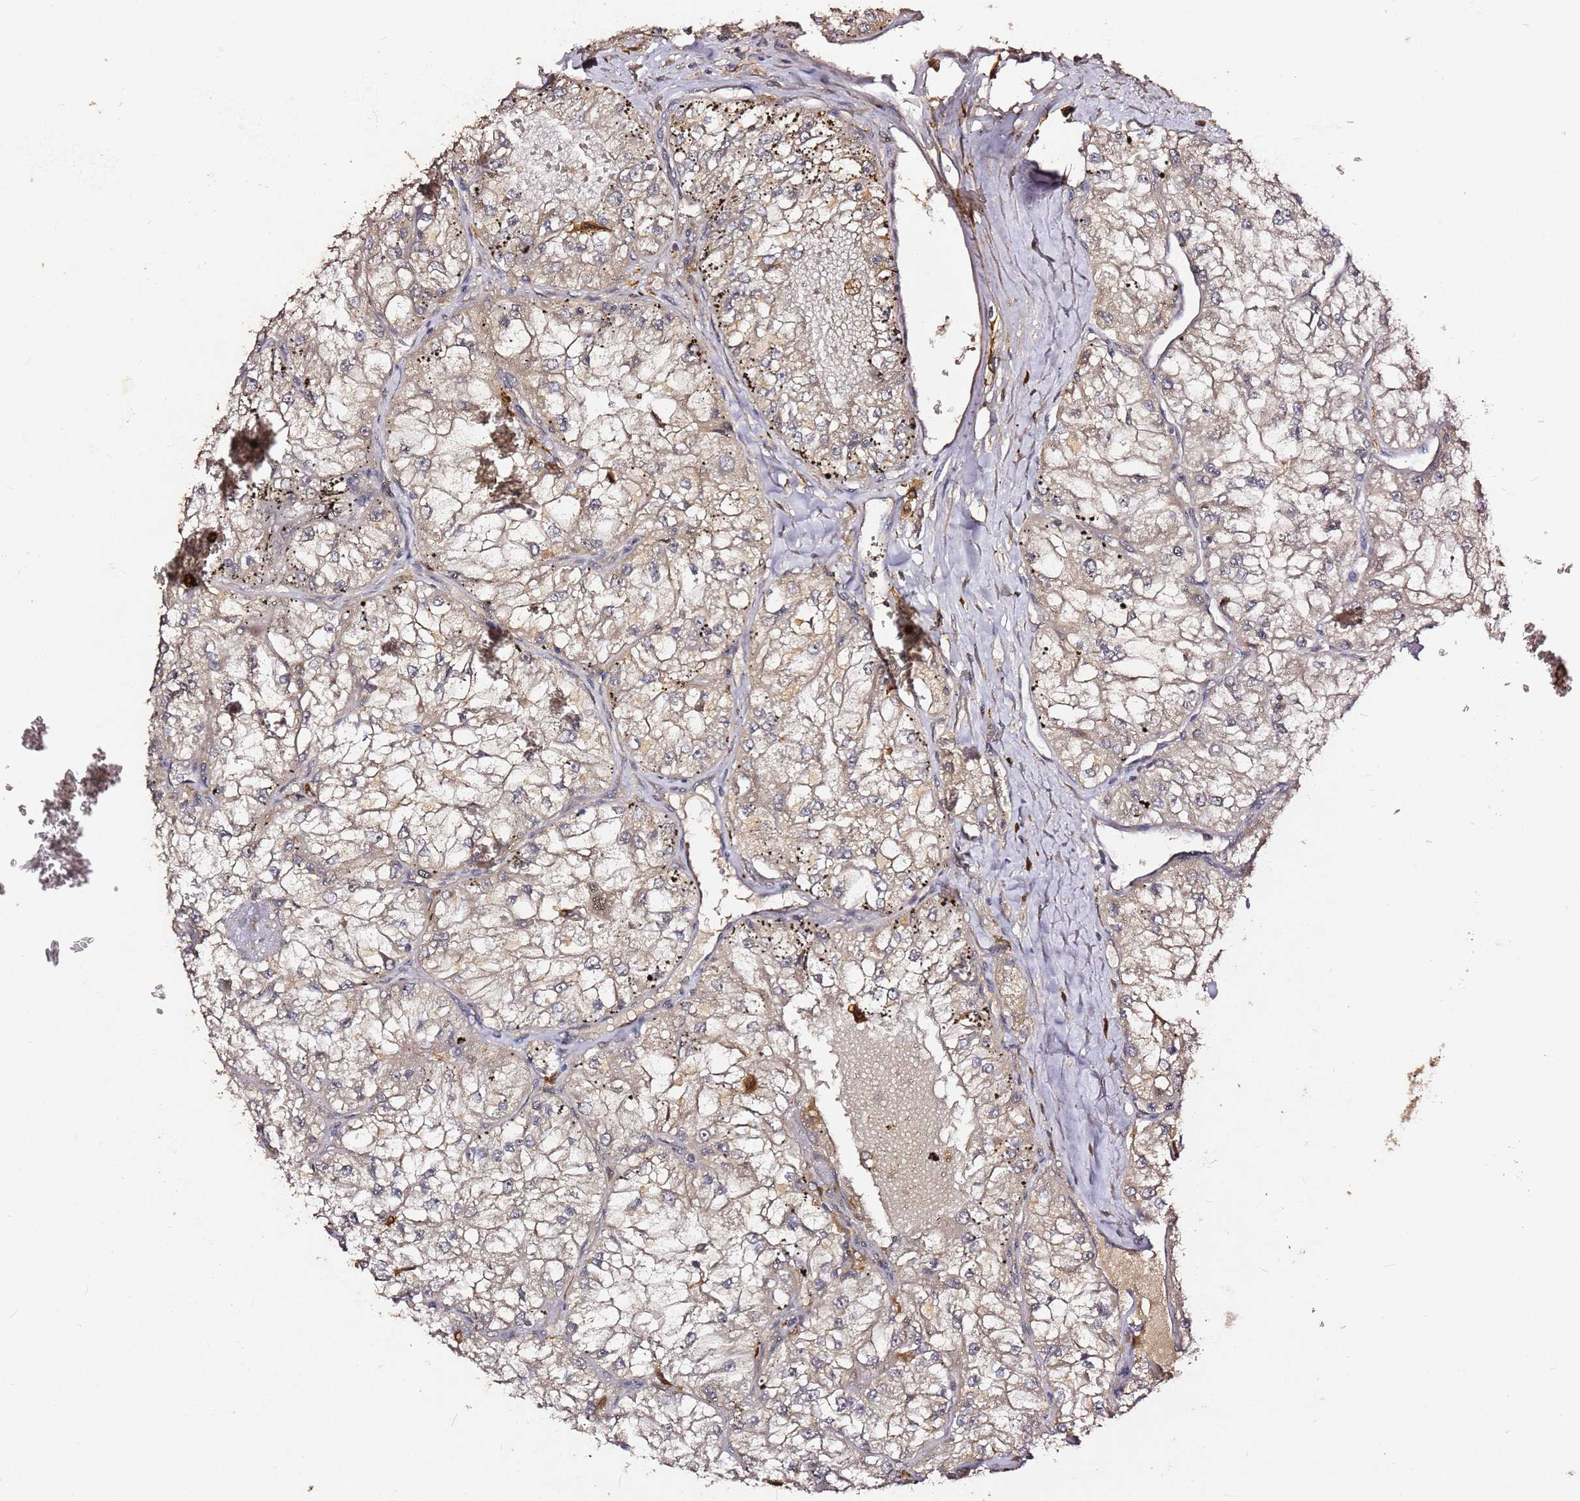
{"staining": {"intensity": "moderate", "quantity": "25%-75%", "location": "cytoplasmic/membranous"}, "tissue": "renal cancer", "cell_type": "Tumor cells", "image_type": "cancer", "snomed": [{"axis": "morphology", "description": "Adenocarcinoma, NOS"}, {"axis": "topography", "description": "Kidney"}], "caption": "This micrograph displays immunohistochemistry (IHC) staining of human adenocarcinoma (renal), with medium moderate cytoplasmic/membranous expression in approximately 25%-75% of tumor cells.", "gene": "C6orf136", "patient": {"sex": "female", "age": 72}}